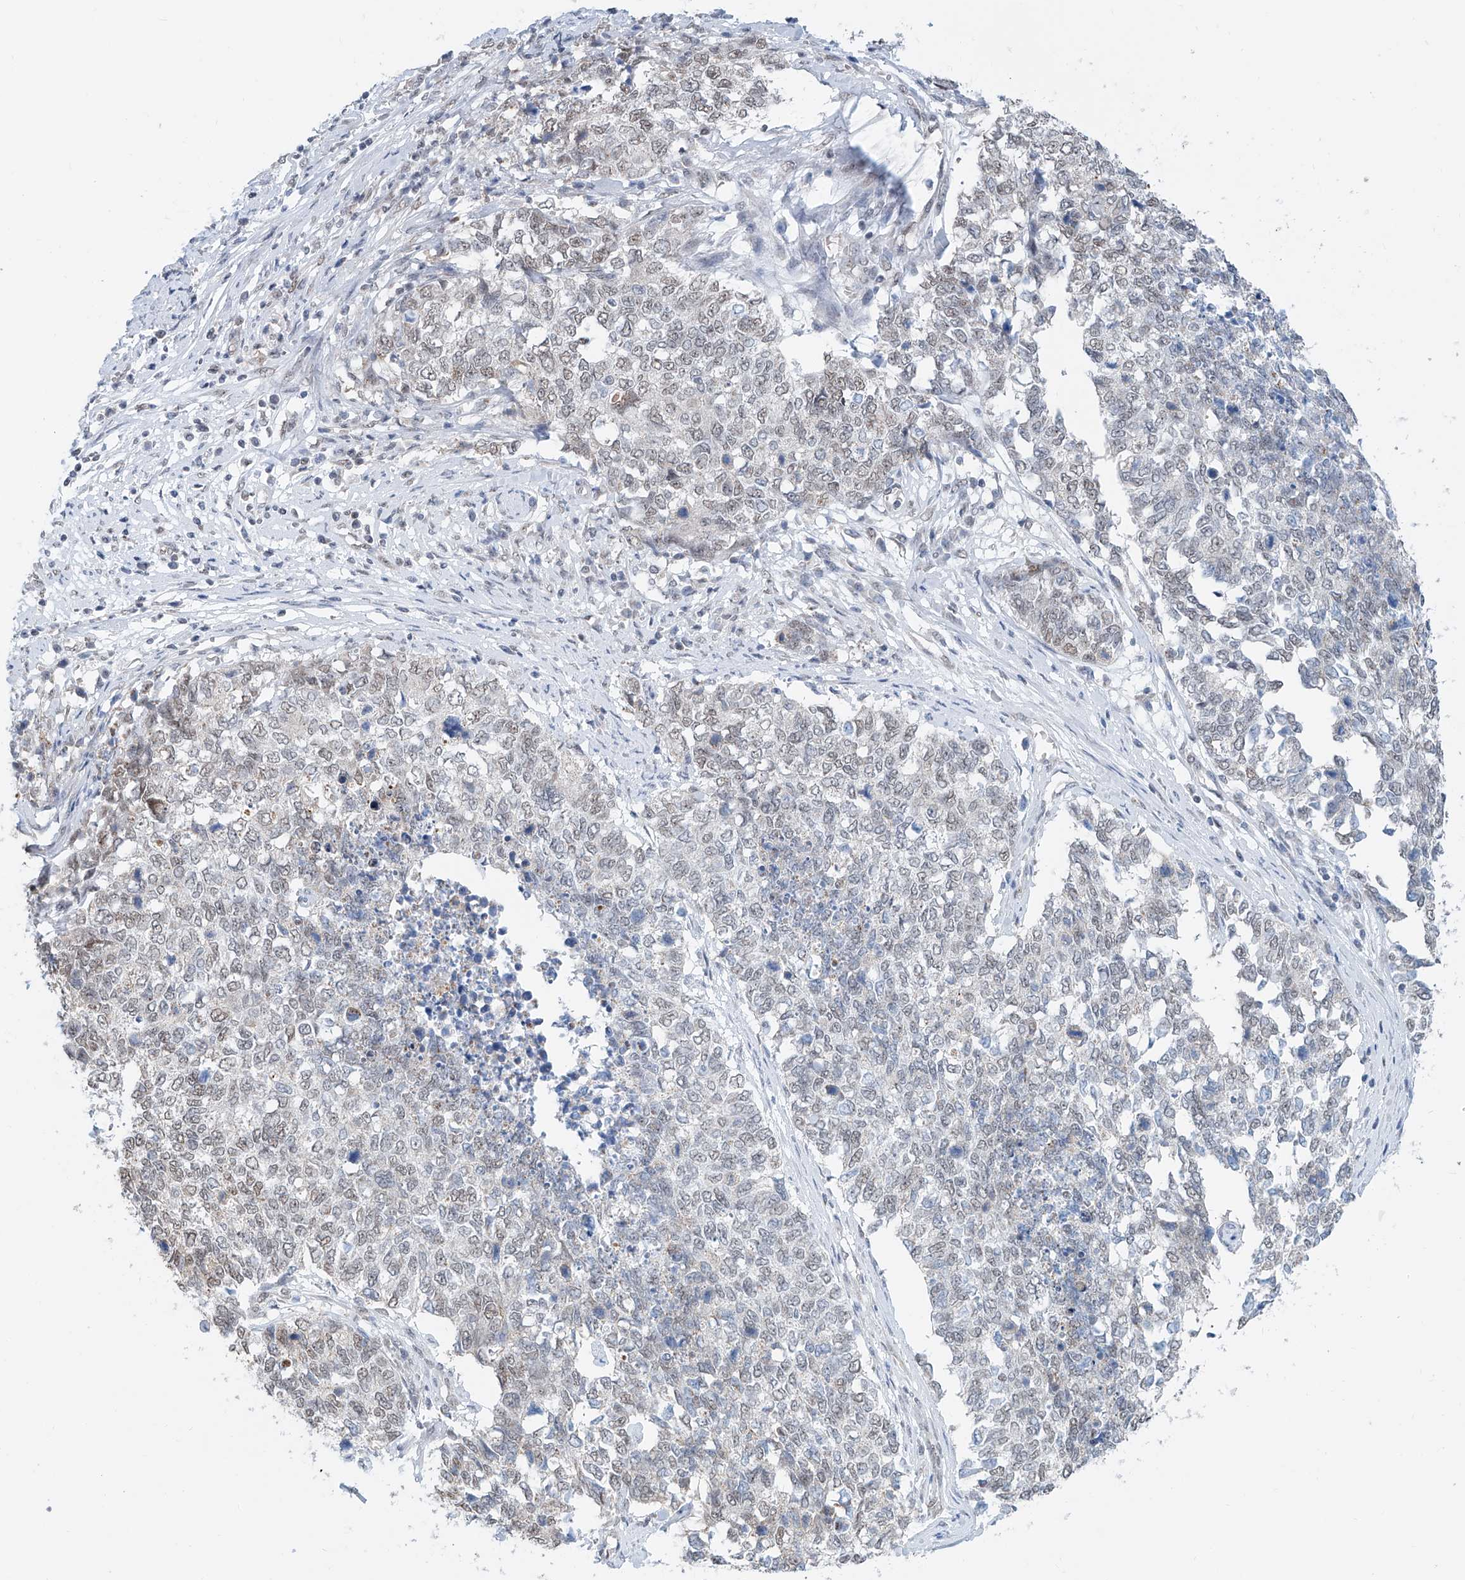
{"staining": {"intensity": "weak", "quantity": "25%-75%", "location": "nuclear"}, "tissue": "cervical cancer", "cell_type": "Tumor cells", "image_type": "cancer", "snomed": [{"axis": "morphology", "description": "Squamous cell carcinoma, NOS"}, {"axis": "topography", "description": "Cervix"}], "caption": "Cervical cancer stained with a brown dye shows weak nuclear positive positivity in approximately 25%-75% of tumor cells.", "gene": "SDE2", "patient": {"sex": "female", "age": 63}}